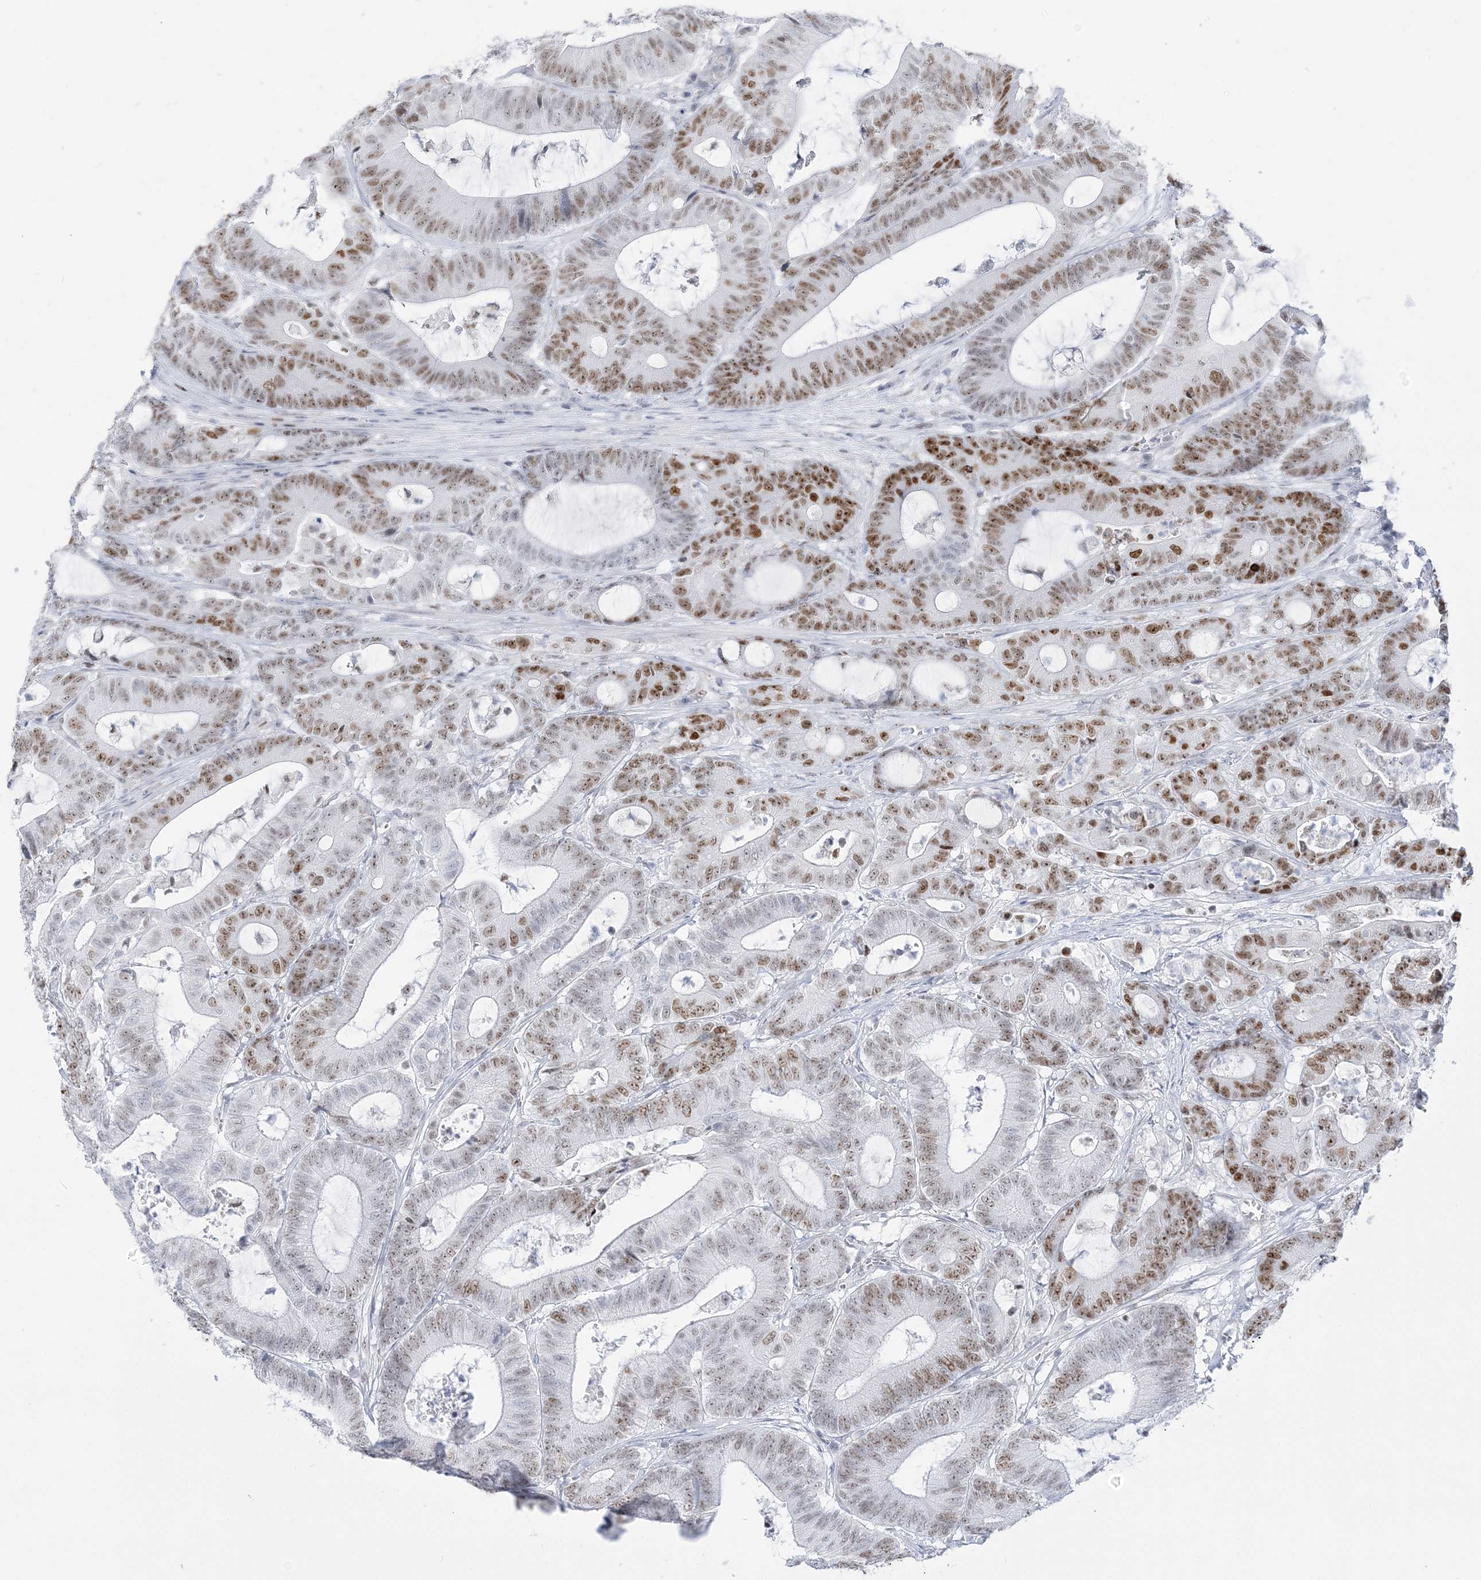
{"staining": {"intensity": "moderate", "quantity": "25%-75%", "location": "nuclear"}, "tissue": "colorectal cancer", "cell_type": "Tumor cells", "image_type": "cancer", "snomed": [{"axis": "morphology", "description": "Adenocarcinoma, NOS"}, {"axis": "topography", "description": "Colon"}], "caption": "The micrograph shows staining of colorectal cancer, revealing moderate nuclear protein positivity (brown color) within tumor cells.", "gene": "DDX21", "patient": {"sex": "female", "age": 84}}